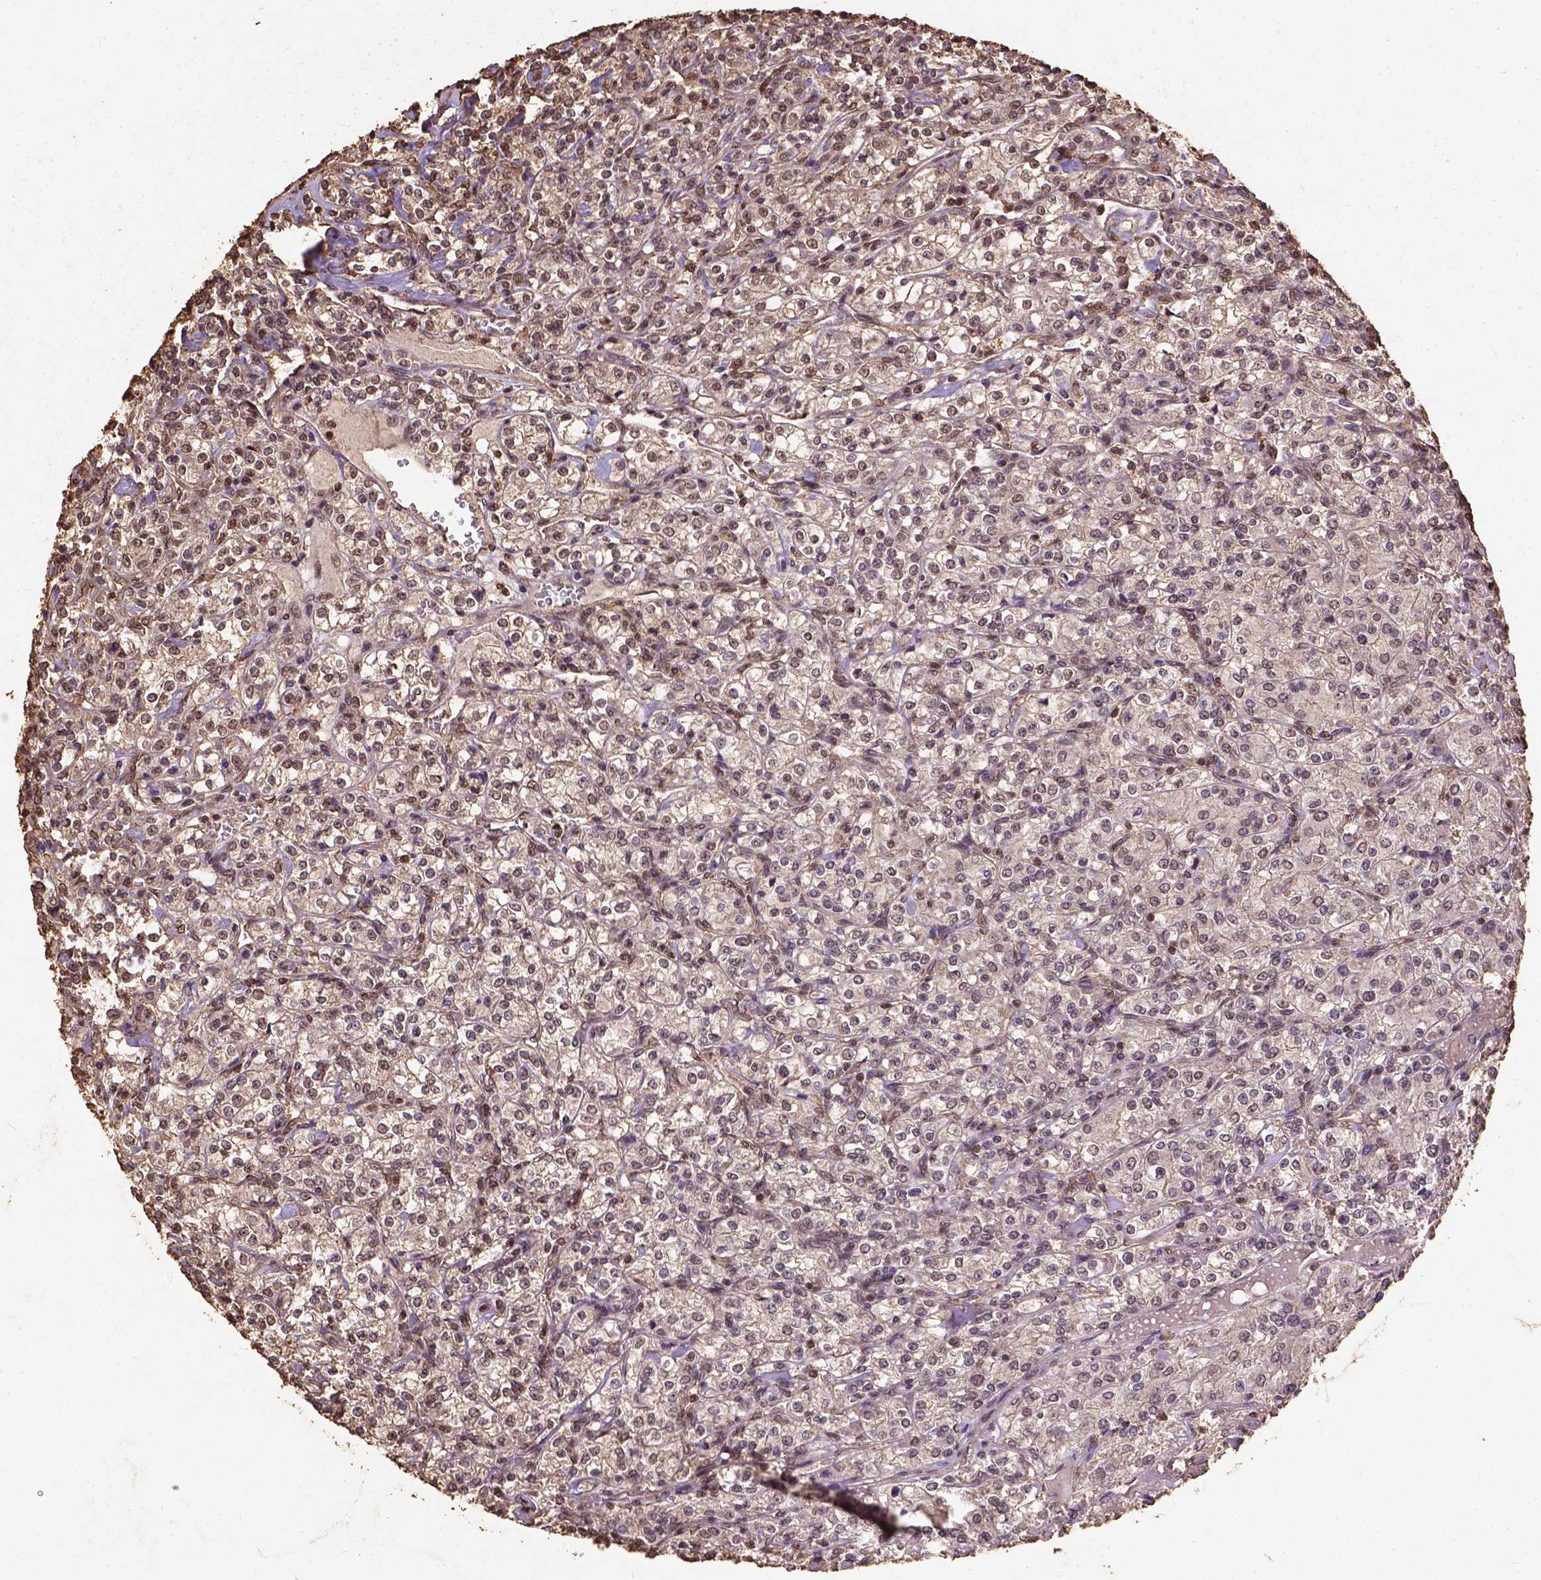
{"staining": {"intensity": "moderate", "quantity": "25%-75%", "location": "nuclear"}, "tissue": "renal cancer", "cell_type": "Tumor cells", "image_type": "cancer", "snomed": [{"axis": "morphology", "description": "Adenocarcinoma, NOS"}, {"axis": "topography", "description": "Kidney"}], "caption": "Brown immunohistochemical staining in human renal cancer (adenocarcinoma) reveals moderate nuclear staining in about 25%-75% of tumor cells. (DAB = brown stain, brightfield microscopy at high magnification).", "gene": "NACC1", "patient": {"sex": "male", "age": 77}}